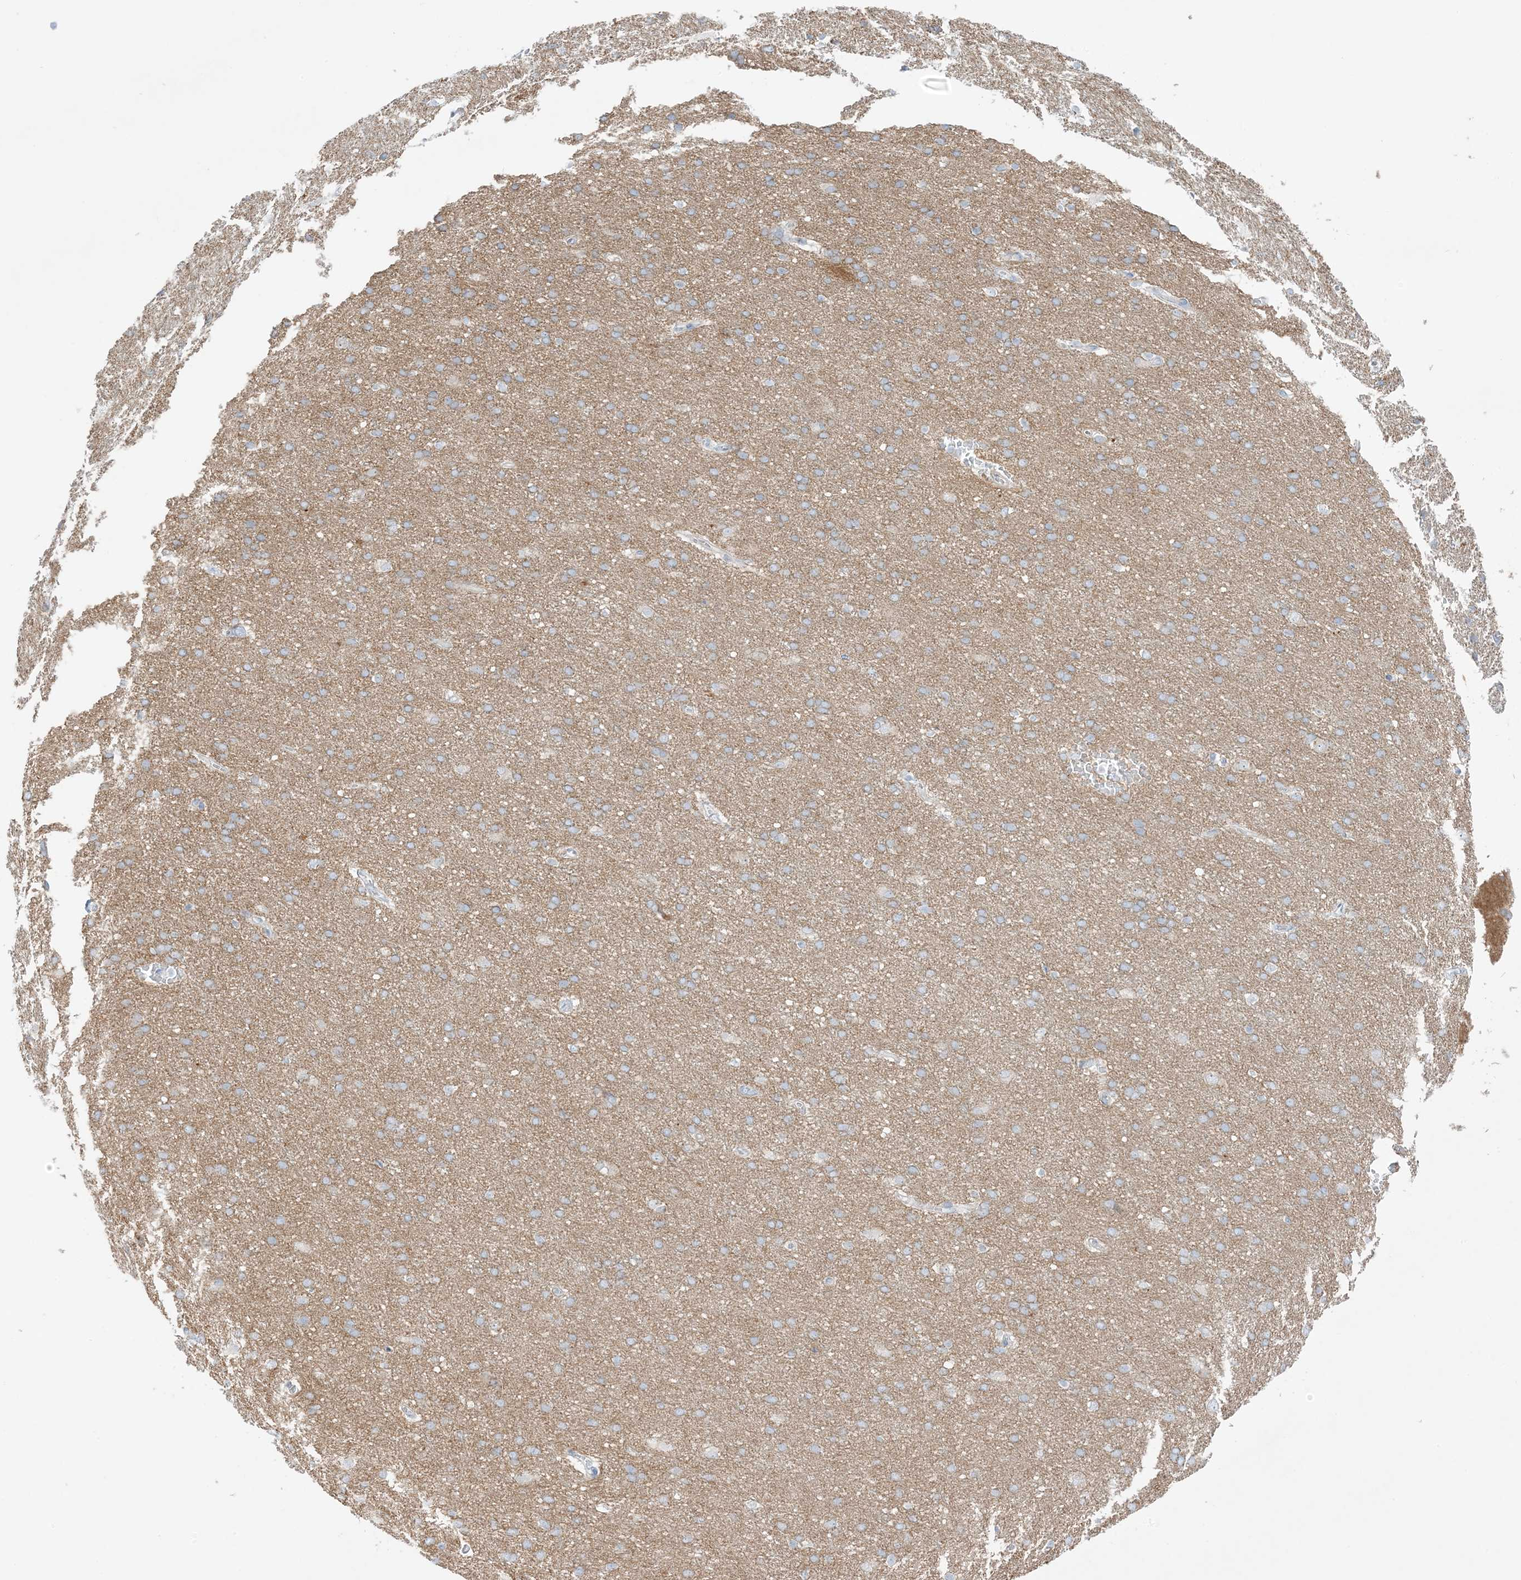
{"staining": {"intensity": "negative", "quantity": "none", "location": "none"}, "tissue": "cerebral cortex", "cell_type": "Endothelial cells", "image_type": "normal", "snomed": [{"axis": "morphology", "description": "Normal tissue, NOS"}, {"axis": "topography", "description": "Cerebral cortex"}], "caption": "A high-resolution photomicrograph shows immunohistochemistry (IHC) staining of benign cerebral cortex, which displays no significant positivity in endothelial cells.", "gene": "FAM184A", "patient": {"sex": "male", "age": 62}}